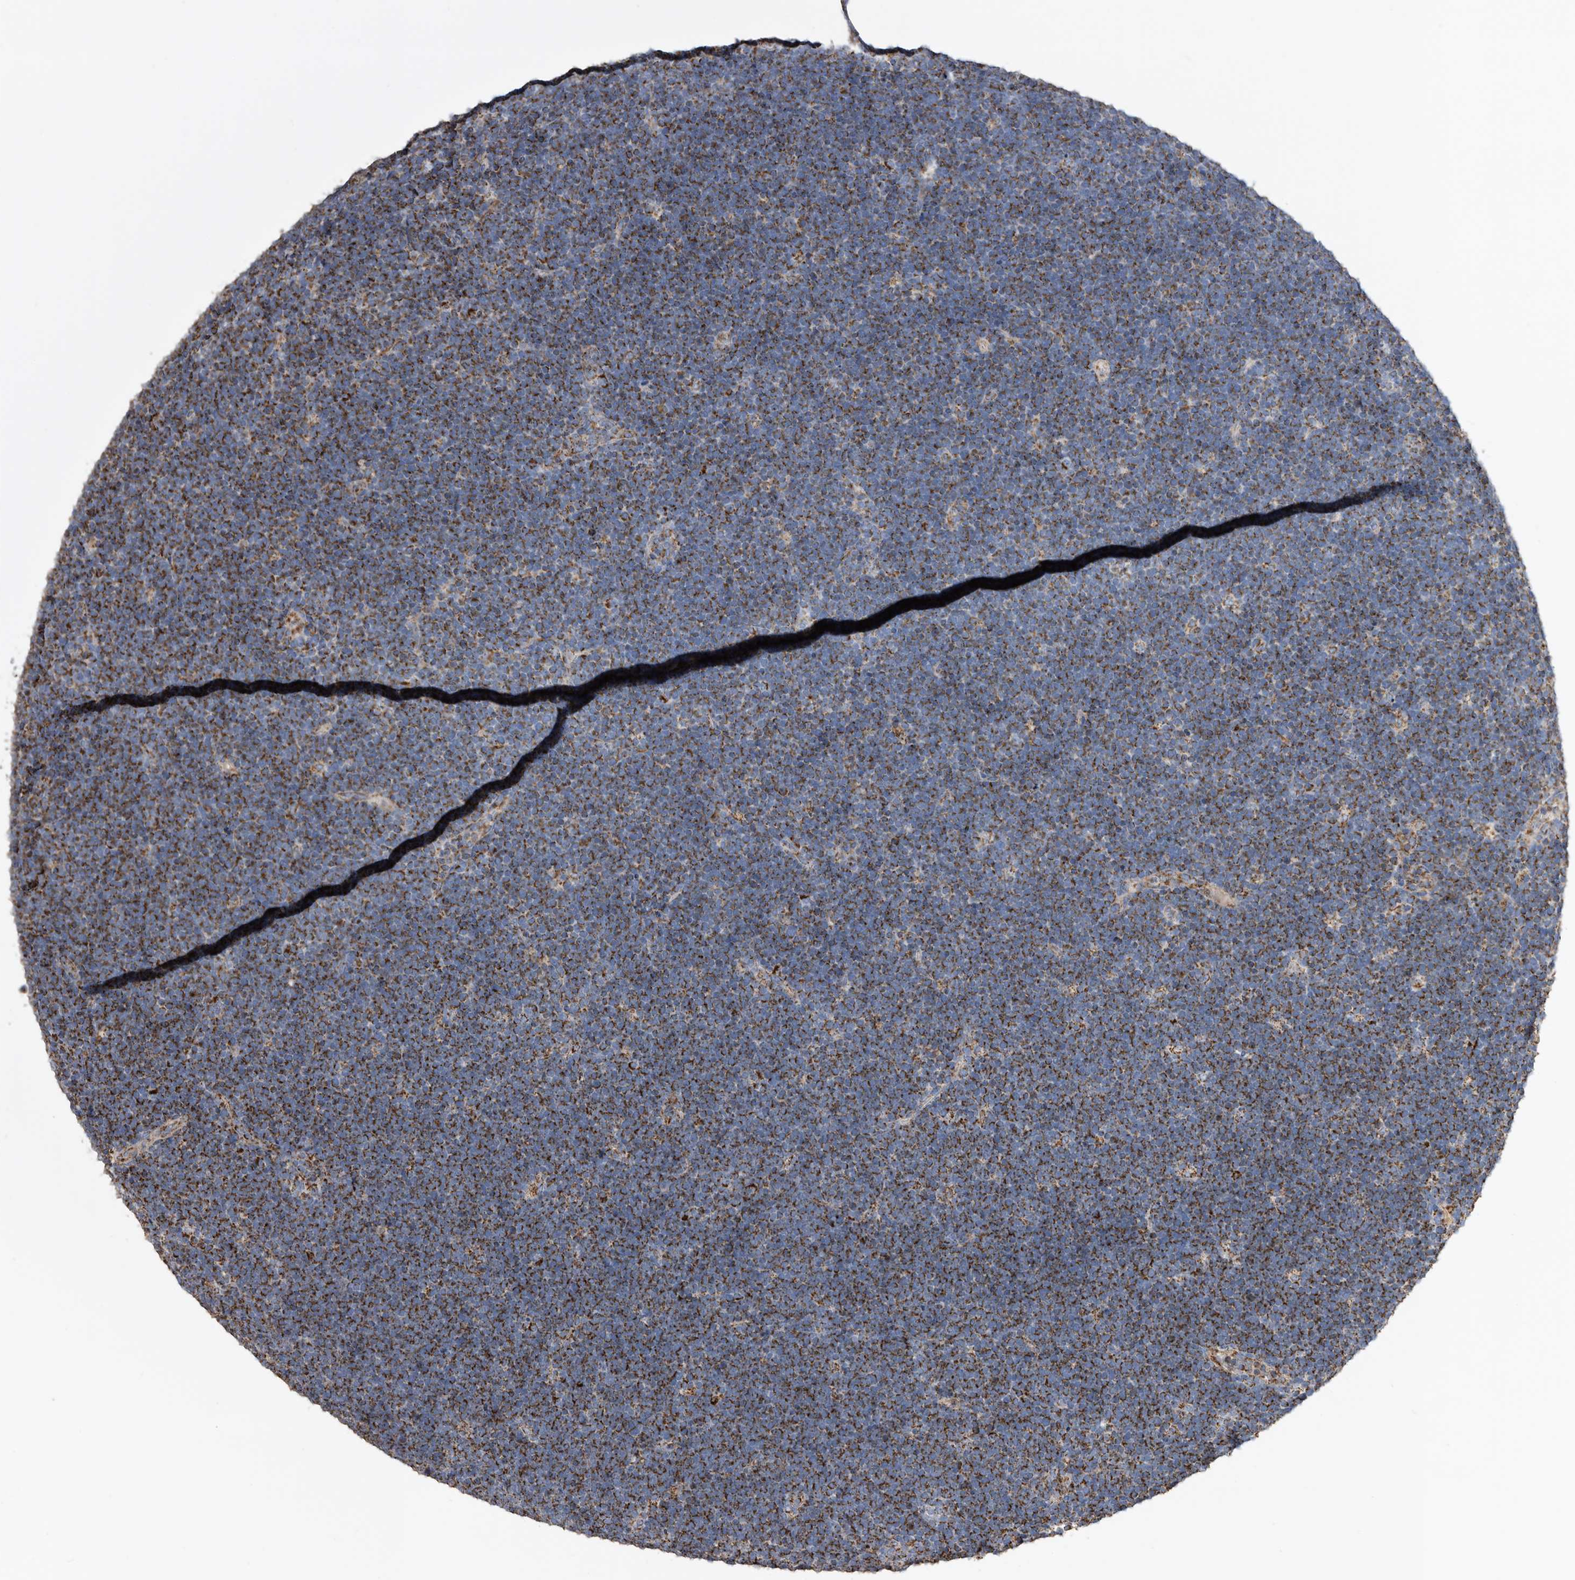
{"staining": {"intensity": "strong", "quantity": "25%-75%", "location": "cytoplasmic/membranous"}, "tissue": "lymphoma", "cell_type": "Tumor cells", "image_type": "cancer", "snomed": [{"axis": "morphology", "description": "Malignant lymphoma, non-Hodgkin's type, High grade"}, {"axis": "topography", "description": "Lymph node"}], "caption": "Immunohistochemical staining of high-grade malignant lymphoma, non-Hodgkin's type reveals strong cytoplasmic/membranous protein positivity in about 25%-75% of tumor cells.", "gene": "WFDC1", "patient": {"sex": "male", "age": 13}}